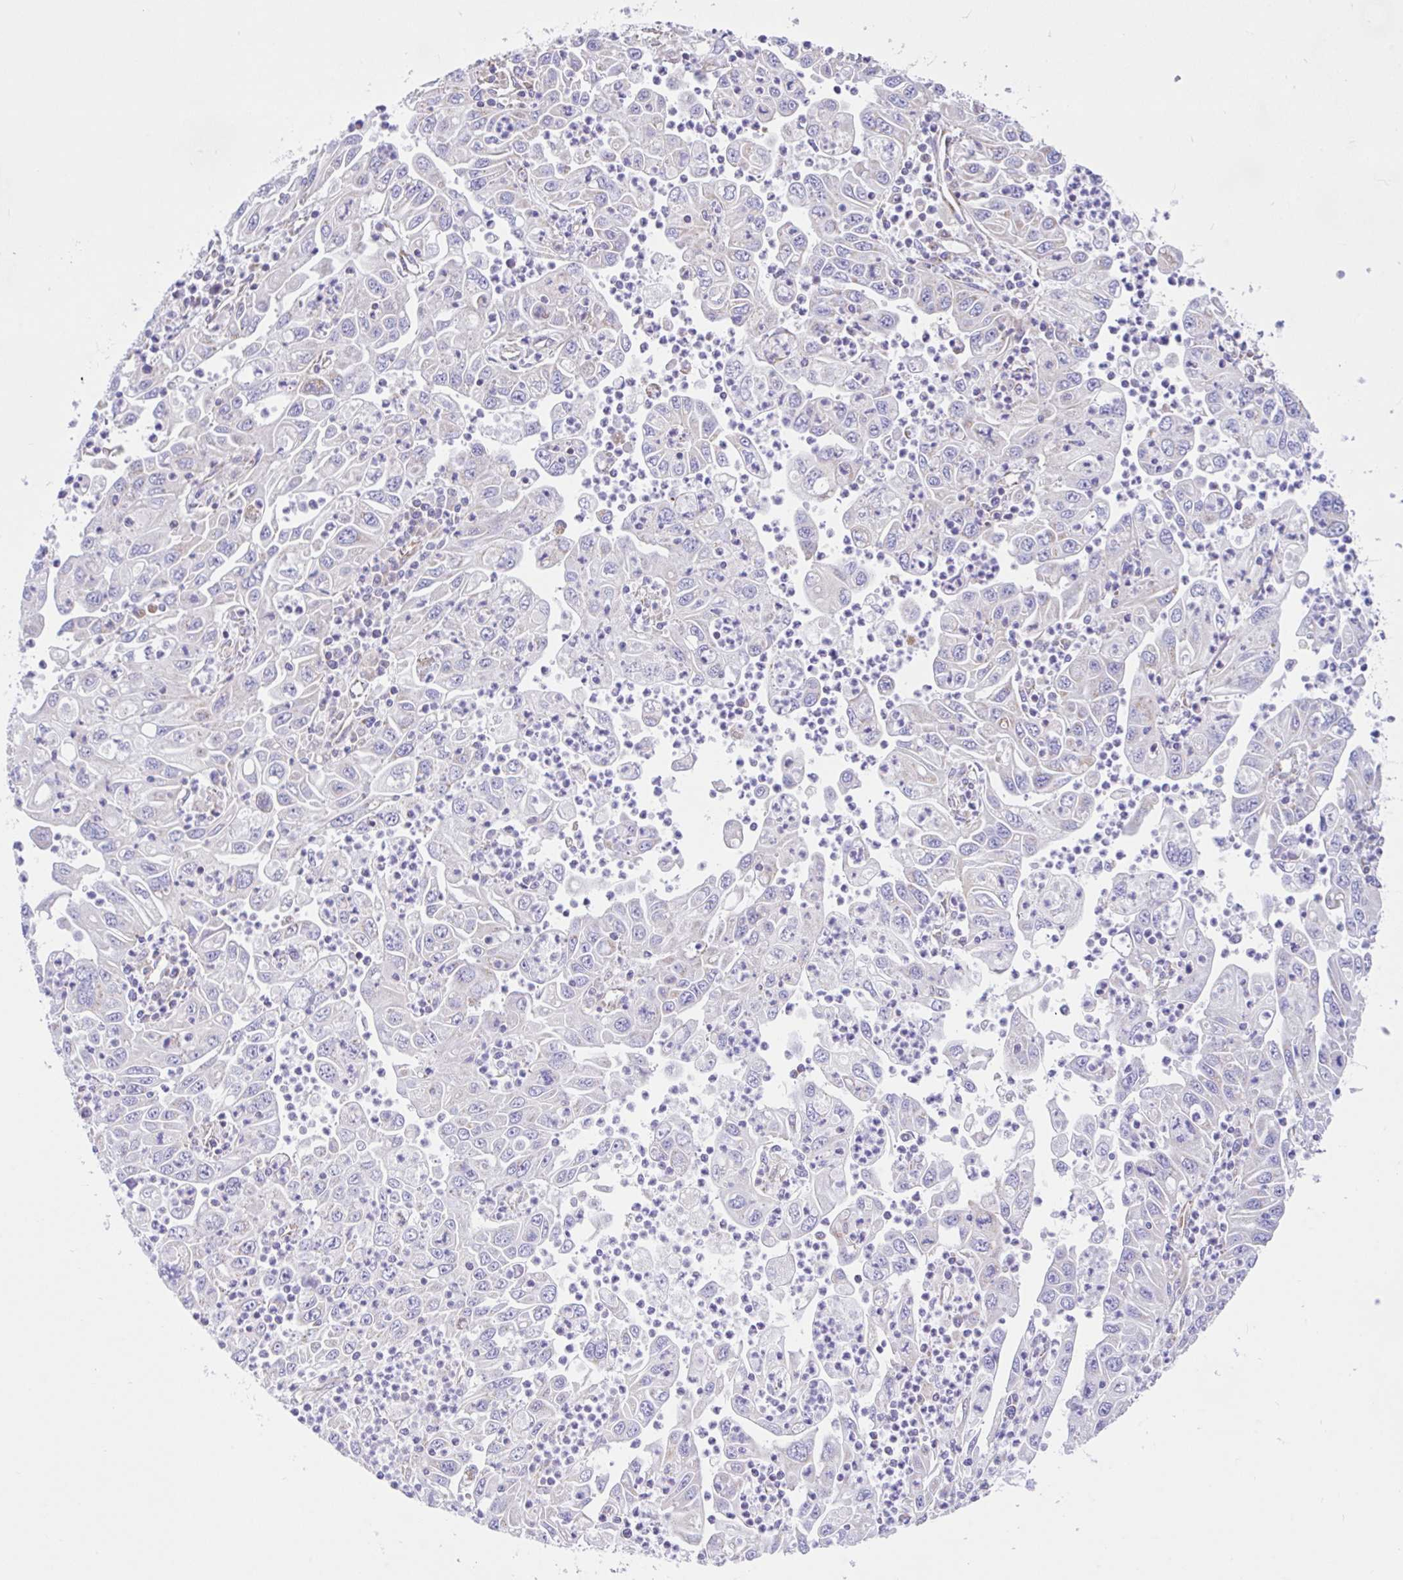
{"staining": {"intensity": "negative", "quantity": "none", "location": "none"}, "tissue": "endometrial cancer", "cell_type": "Tumor cells", "image_type": "cancer", "snomed": [{"axis": "morphology", "description": "Adenocarcinoma, NOS"}, {"axis": "topography", "description": "Uterus"}], "caption": "Photomicrograph shows no significant protein staining in tumor cells of endometrial cancer (adenocarcinoma).", "gene": "NDUFS2", "patient": {"sex": "female", "age": 62}}